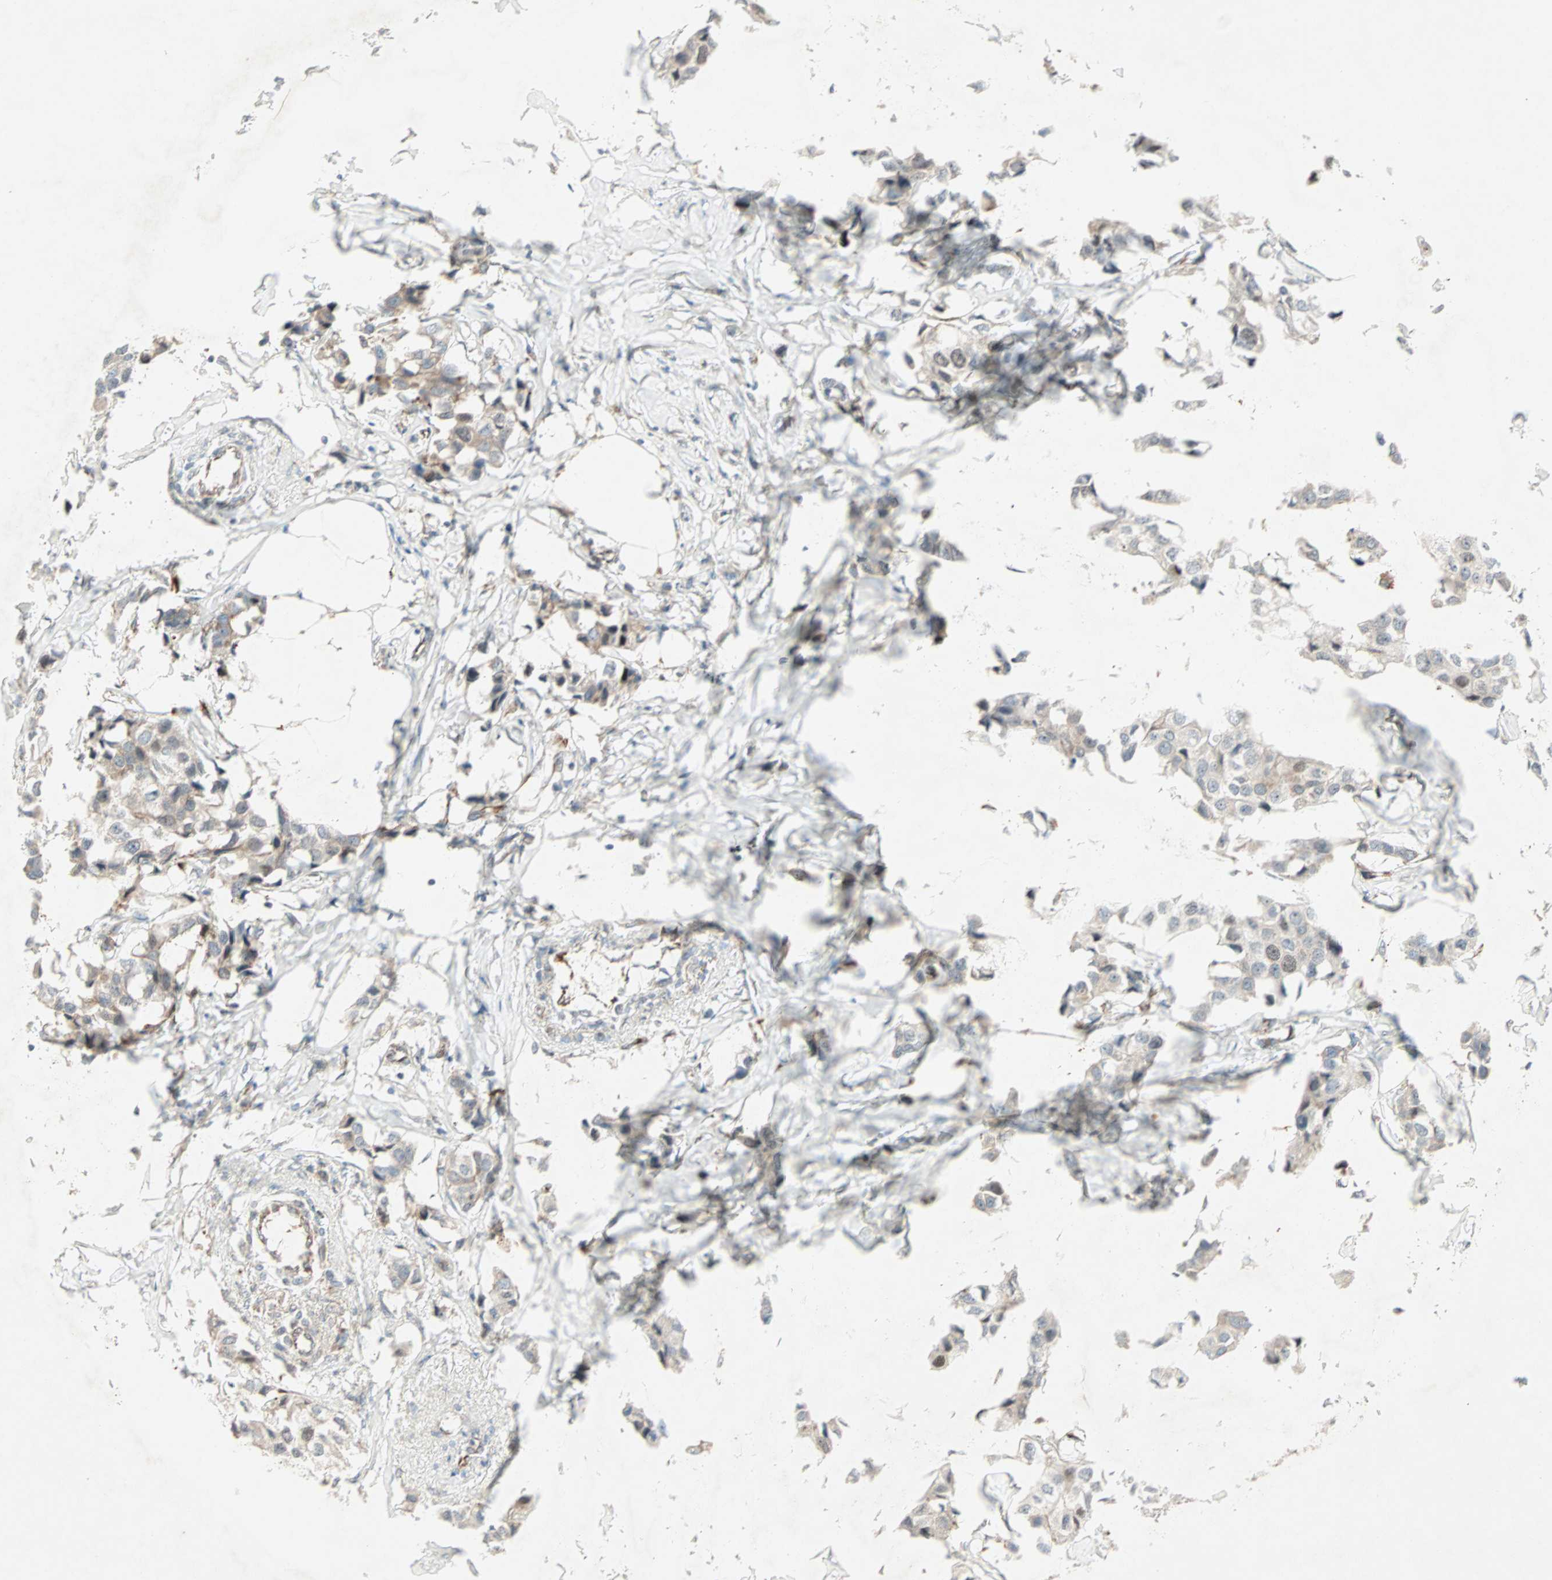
{"staining": {"intensity": "weak", "quantity": ">75%", "location": "cytoplasmic/membranous"}, "tissue": "breast cancer", "cell_type": "Tumor cells", "image_type": "cancer", "snomed": [{"axis": "morphology", "description": "Duct carcinoma"}, {"axis": "topography", "description": "Breast"}], "caption": "Breast infiltrating ductal carcinoma was stained to show a protein in brown. There is low levels of weak cytoplasmic/membranous positivity in about >75% of tumor cells. (brown staining indicates protein expression, while blue staining denotes nuclei).", "gene": "ZNF37A", "patient": {"sex": "female", "age": 80}}